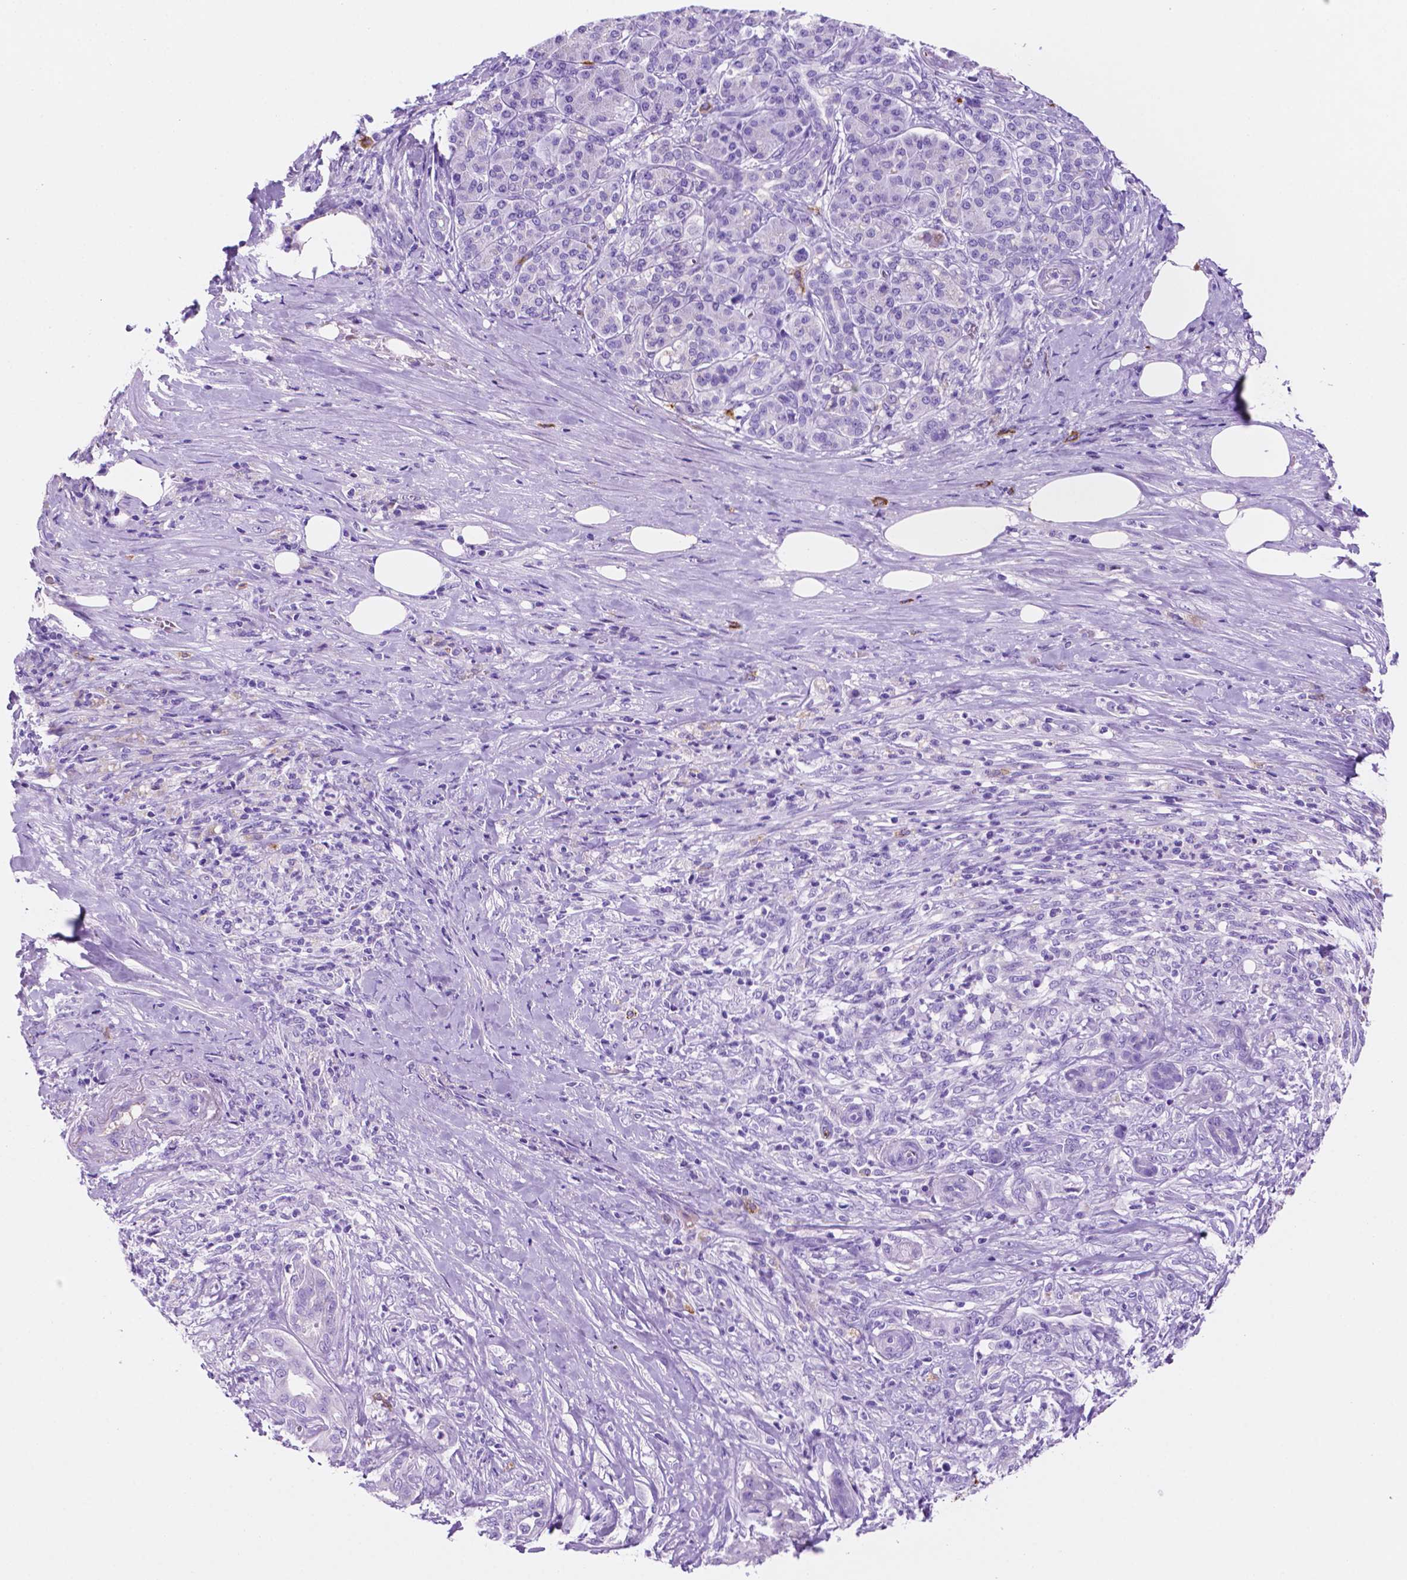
{"staining": {"intensity": "negative", "quantity": "none", "location": "none"}, "tissue": "pancreatic cancer", "cell_type": "Tumor cells", "image_type": "cancer", "snomed": [{"axis": "morphology", "description": "Normal tissue, NOS"}, {"axis": "morphology", "description": "Inflammation, NOS"}, {"axis": "morphology", "description": "Adenocarcinoma, NOS"}, {"axis": "topography", "description": "Pancreas"}], "caption": "Tumor cells are negative for protein expression in human pancreatic cancer.", "gene": "FOXB2", "patient": {"sex": "male", "age": 57}}